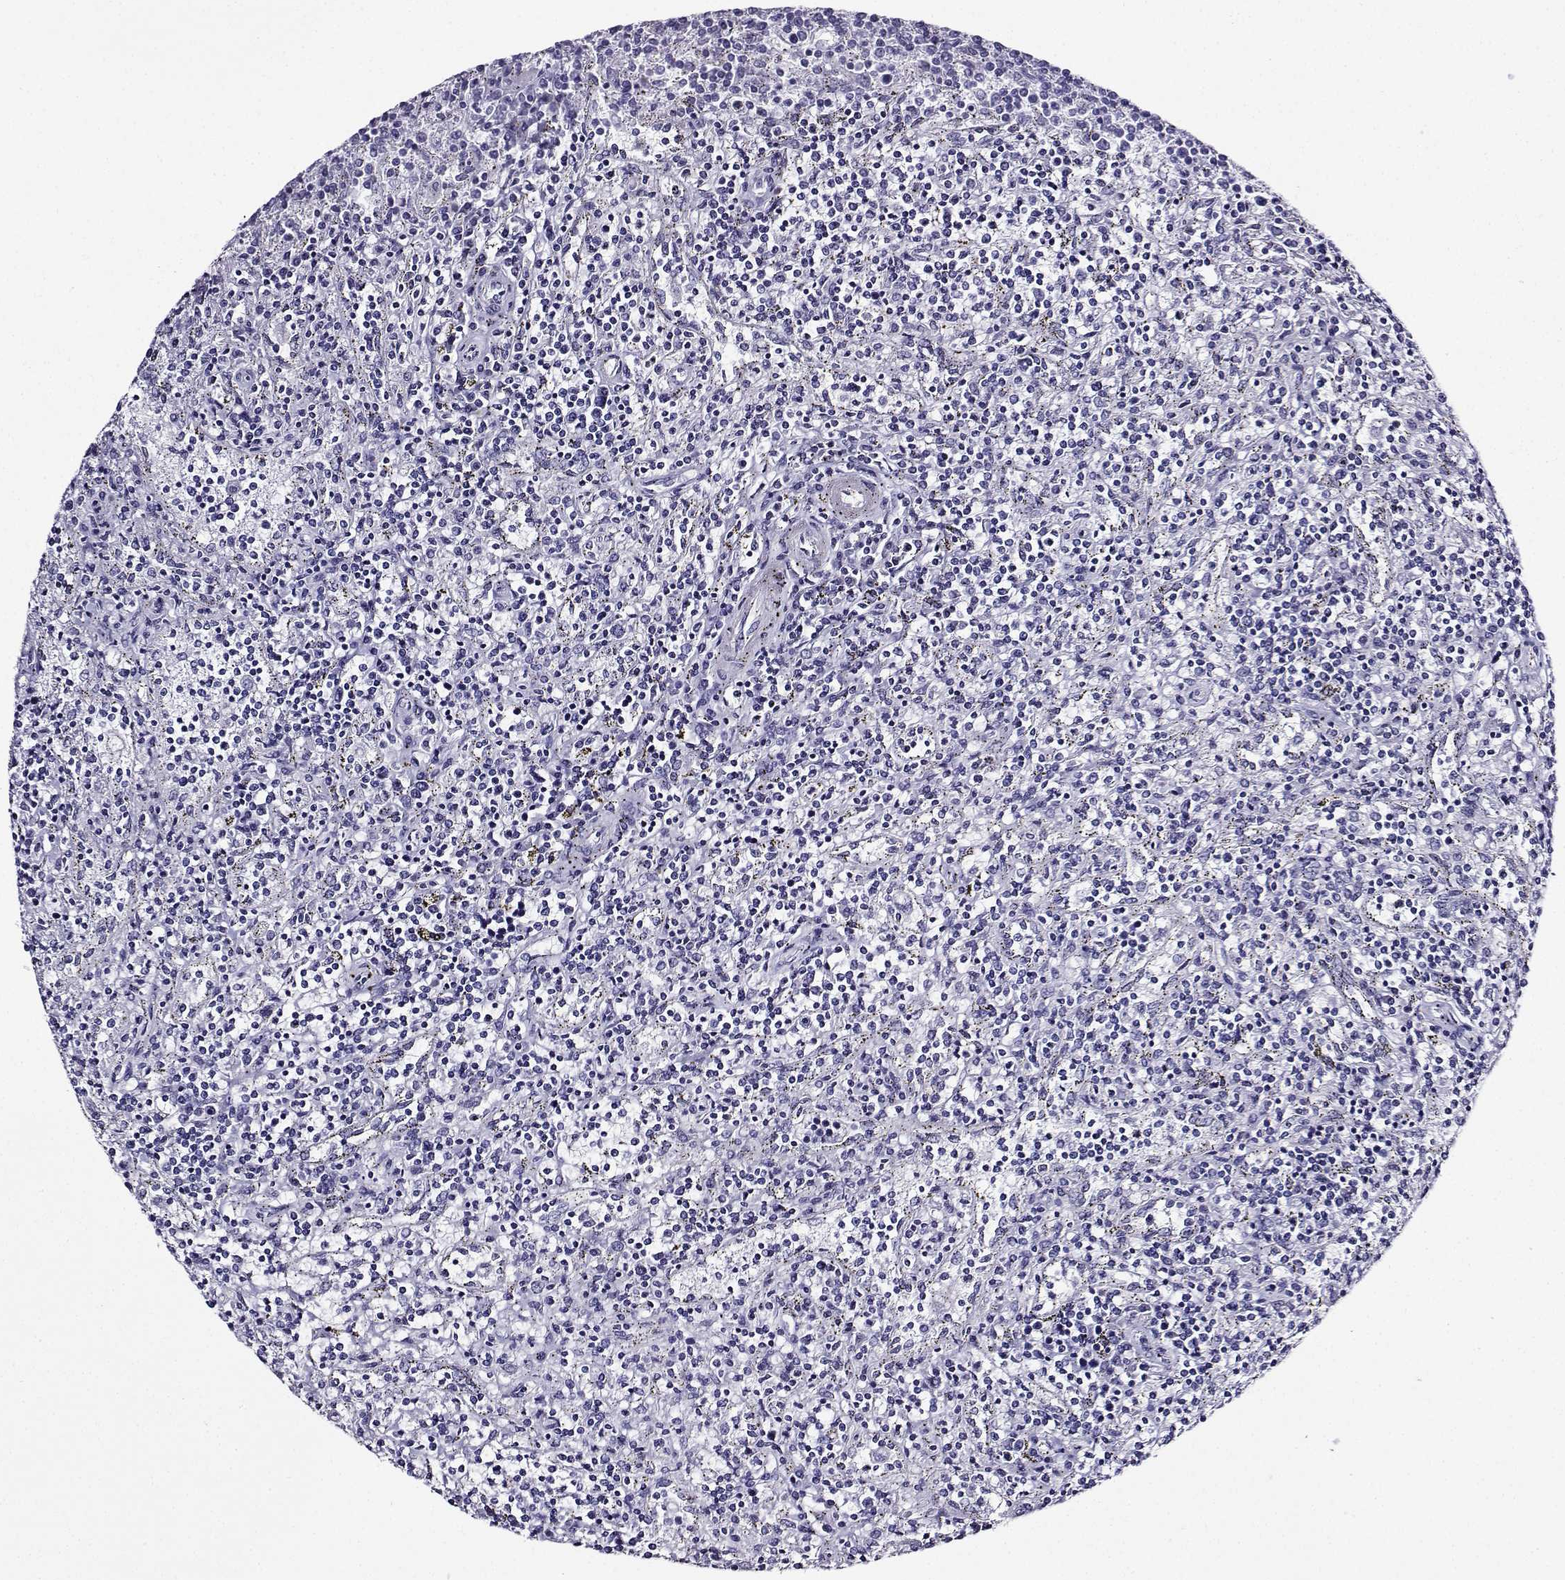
{"staining": {"intensity": "negative", "quantity": "none", "location": "none"}, "tissue": "lymphoma", "cell_type": "Tumor cells", "image_type": "cancer", "snomed": [{"axis": "morphology", "description": "Malignant lymphoma, non-Hodgkin's type, Low grade"}, {"axis": "topography", "description": "Spleen"}], "caption": "Photomicrograph shows no significant protein expression in tumor cells of malignant lymphoma, non-Hodgkin's type (low-grade). (DAB immunohistochemistry with hematoxylin counter stain).", "gene": "CD109", "patient": {"sex": "male", "age": 62}}